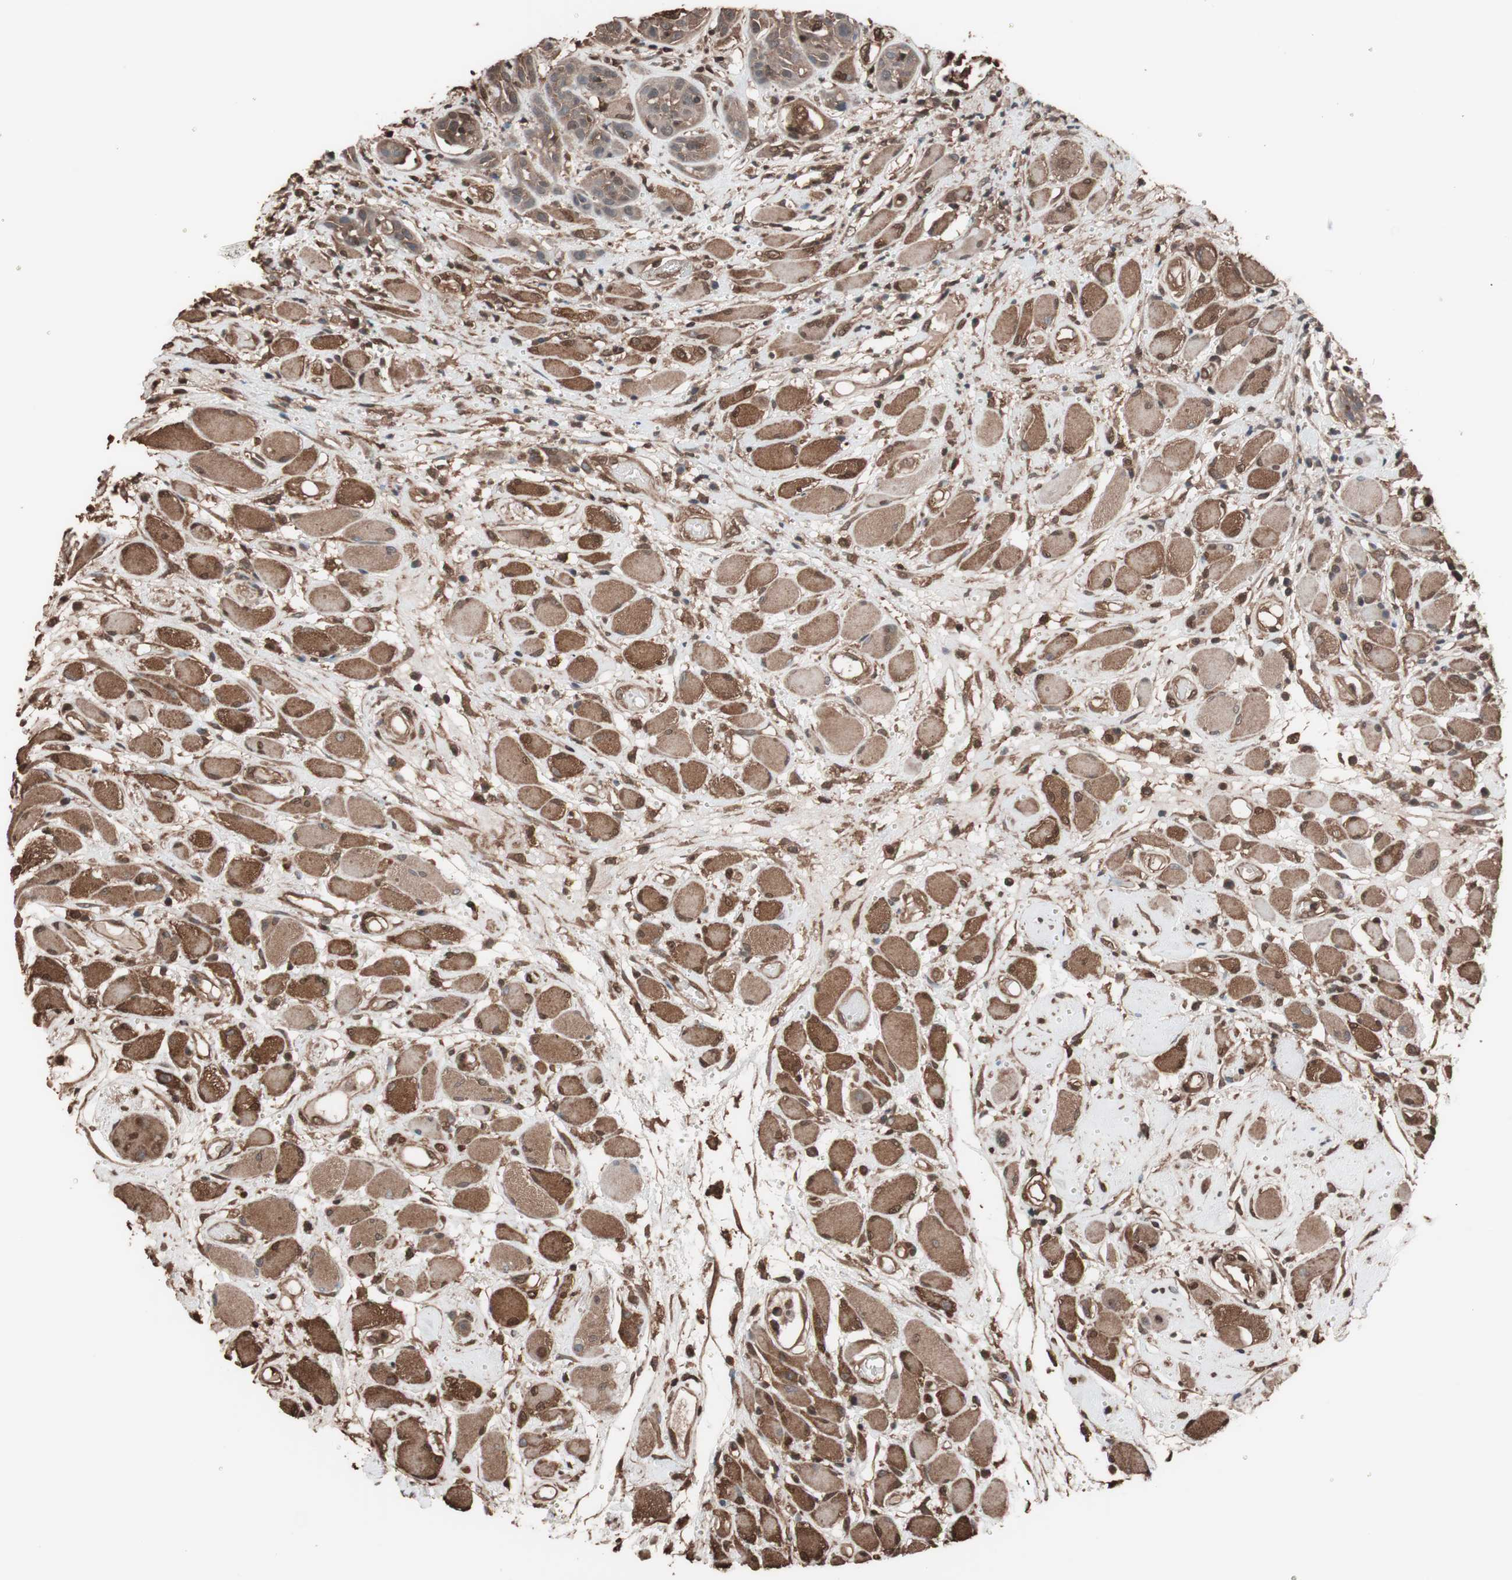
{"staining": {"intensity": "moderate", "quantity": ">75%", "location": "cytoplasmic/membranous,nuclear"}, "tissue": "head and neck cancer", "cell_type": "Tumor cells", "image_type": "cancer", "snomed": [{"axis": "morphology", "description": "Squamous cell carcinoma, NOS"}, {"axis": "topography", "description": "Head-Neck"}], "caption": "Tumor cells reveal medium levels of moderate cytoplasmic/membranous and nuclear positivity in about >75% of cells in human squamous cell carcinoma (head and neck).", "gene": "CALM2", "patient": {"sex": "male", "age": 62}}